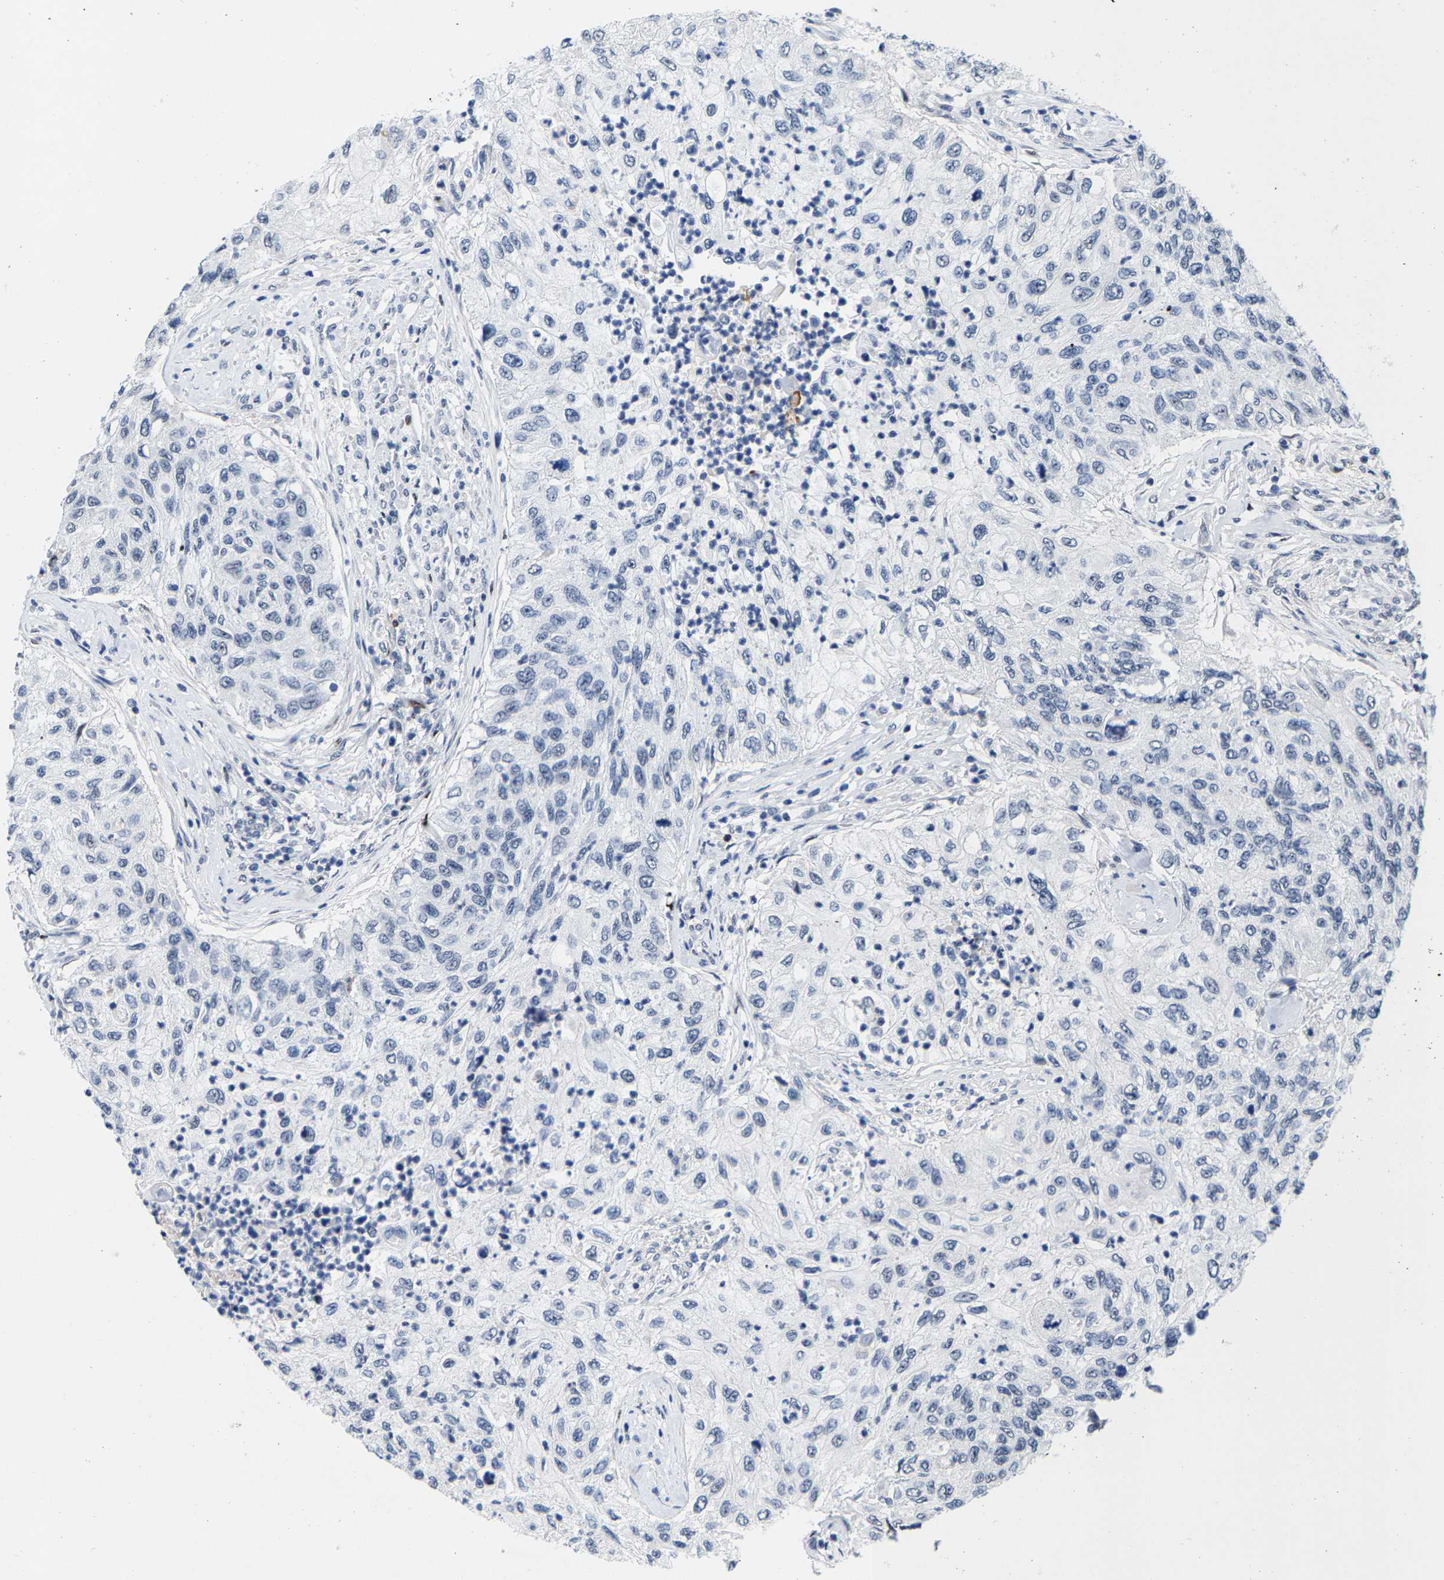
{"staining": {"intensity": "negative", "quantity": "none", "location": "none"}, "tissue": "urothelial cancer", "cell_type": "Tumor cells", "image_type": "cancer", "snomed": [{"axis": "morphology", "description": "Urothelial carcinoma, High grade"}, {"axis": "topography", "description": "Urinary bladder"}], "caption": "Tumor cells are negative for protein expression in human urothelial cancer. Brightfield microscopy of IHC stained with DAB (brown) and hematoxylin (blue), captured at high magnification.", "gene": "SETD1B", "patient": {"sex": "female", "age": 60}}